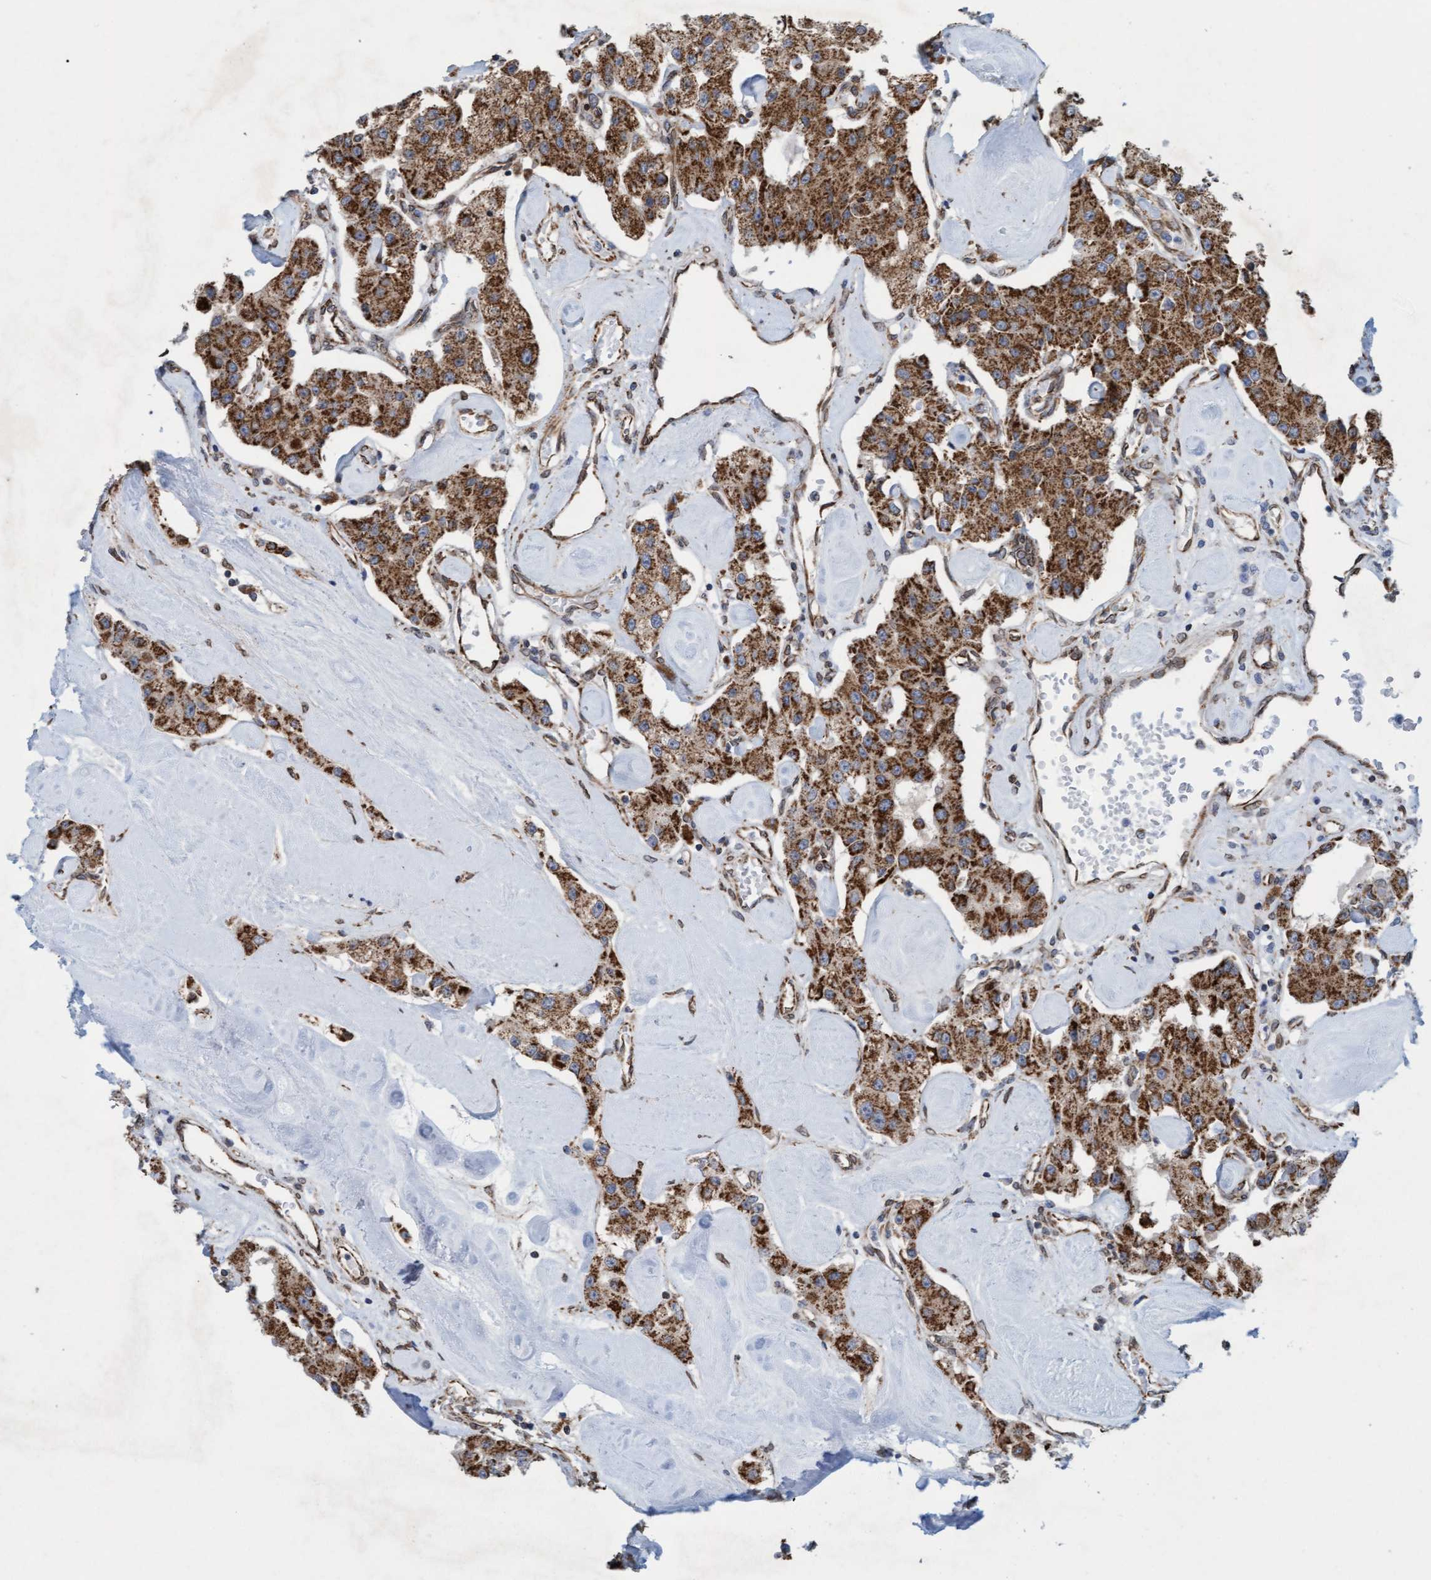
{"staining": {"intensity": "strong", "quantity": ">75%", "location": "cytoplasmic/membranous"}, "tissue": "carcinoid", "cell_type": "Tumor cells", "image_type": "cancer", "snomed": [{"axis": "morphology", "description": "Carcinoid, malignant, NOS"}, {"axis": "topography", "description": "Pancreas"}], "caption": "The photomicrograph shows a brown stain indicating the presence of a protein in the cytoplasmic/membranous of tumor cells in carcinoid (malignant).", "gene": "MRPS23", "patient": {"sex": "male", "age": 41}}